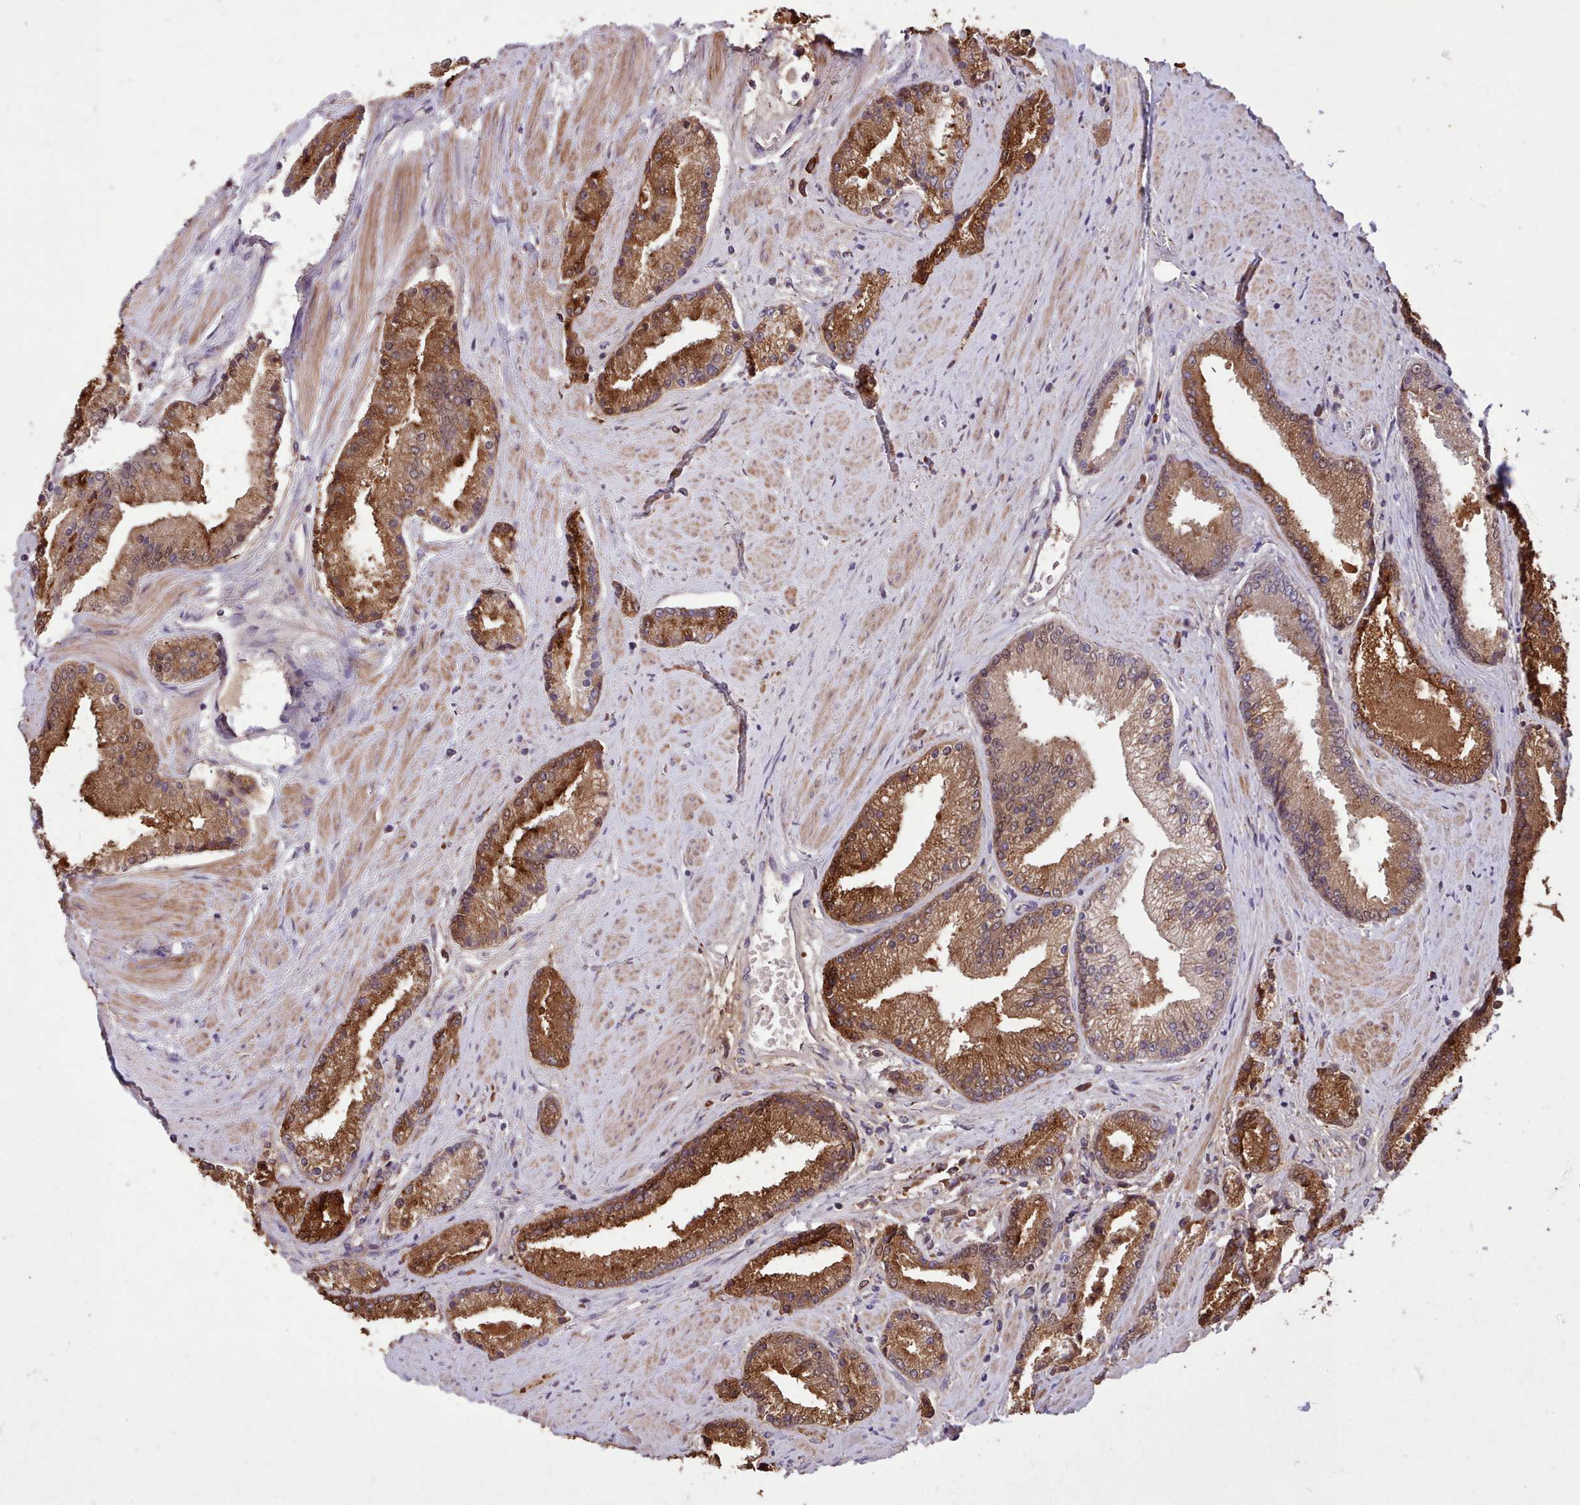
{"staining": {"intensity": "strong", "quantity": ">75%", "location": "cytoplasmic/membranous"}, "tissue": "prostate cancer", "cell_type": "Tumor cells", "image_type": "cancer", "snomed": [{"axis": "morphology", "description": "Adenocarcinoma, High grade"}, {"axis": "topography", "description": "Prostate"}], "caption": "Tumor cells display strong cytoplasmic/membranous expression in approximately >75% of cells in prostate adenocarcinoma (high-grade).", "gene": "TTLL3", "patient": {"sex": "male", "age": 67}}